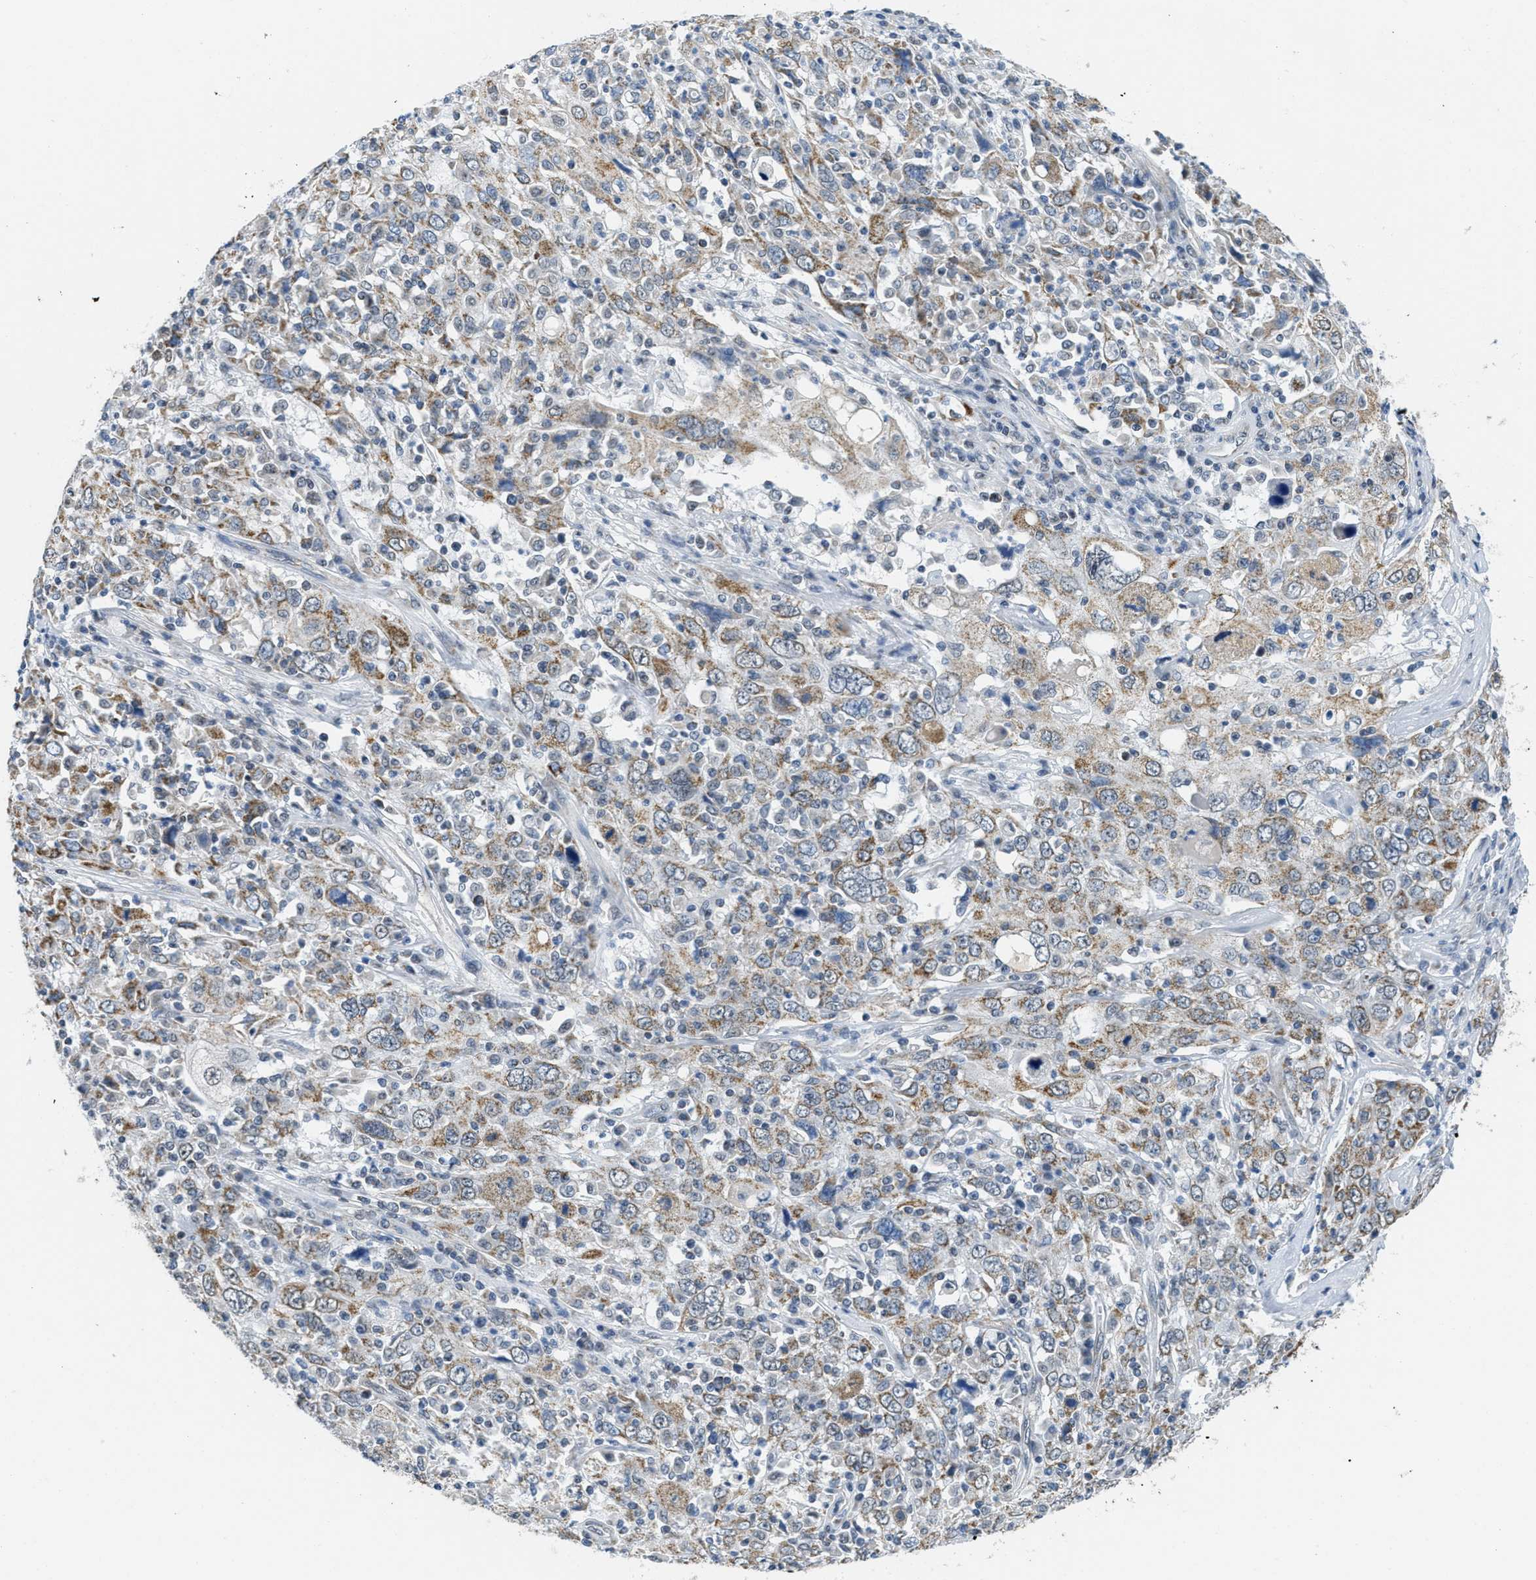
{"staining": {"intensity": "moderate", "quantity": "25%-75%", "location": "cytoplasmic/membranous"}, "tissue": "cervical cancer", "cell_type": "Tumor cells", "image_type": "cancer", "snomed": [{"axis": "morphology", "description": "Squamous cell carcinoma, NOS"}, {"axis": "topography", "description": "Cervix"}], "caption": "Cervical cancer (squamous cell carcinoma) stained for a protein demonstrates moderate cytoplasmic/membranous positivity in tumor cells. (DAB IHC, brown staining for protein, blue staining for nuclei).", "gene": "TOMM70", "patient": {"sex": "female", "age": 46}}